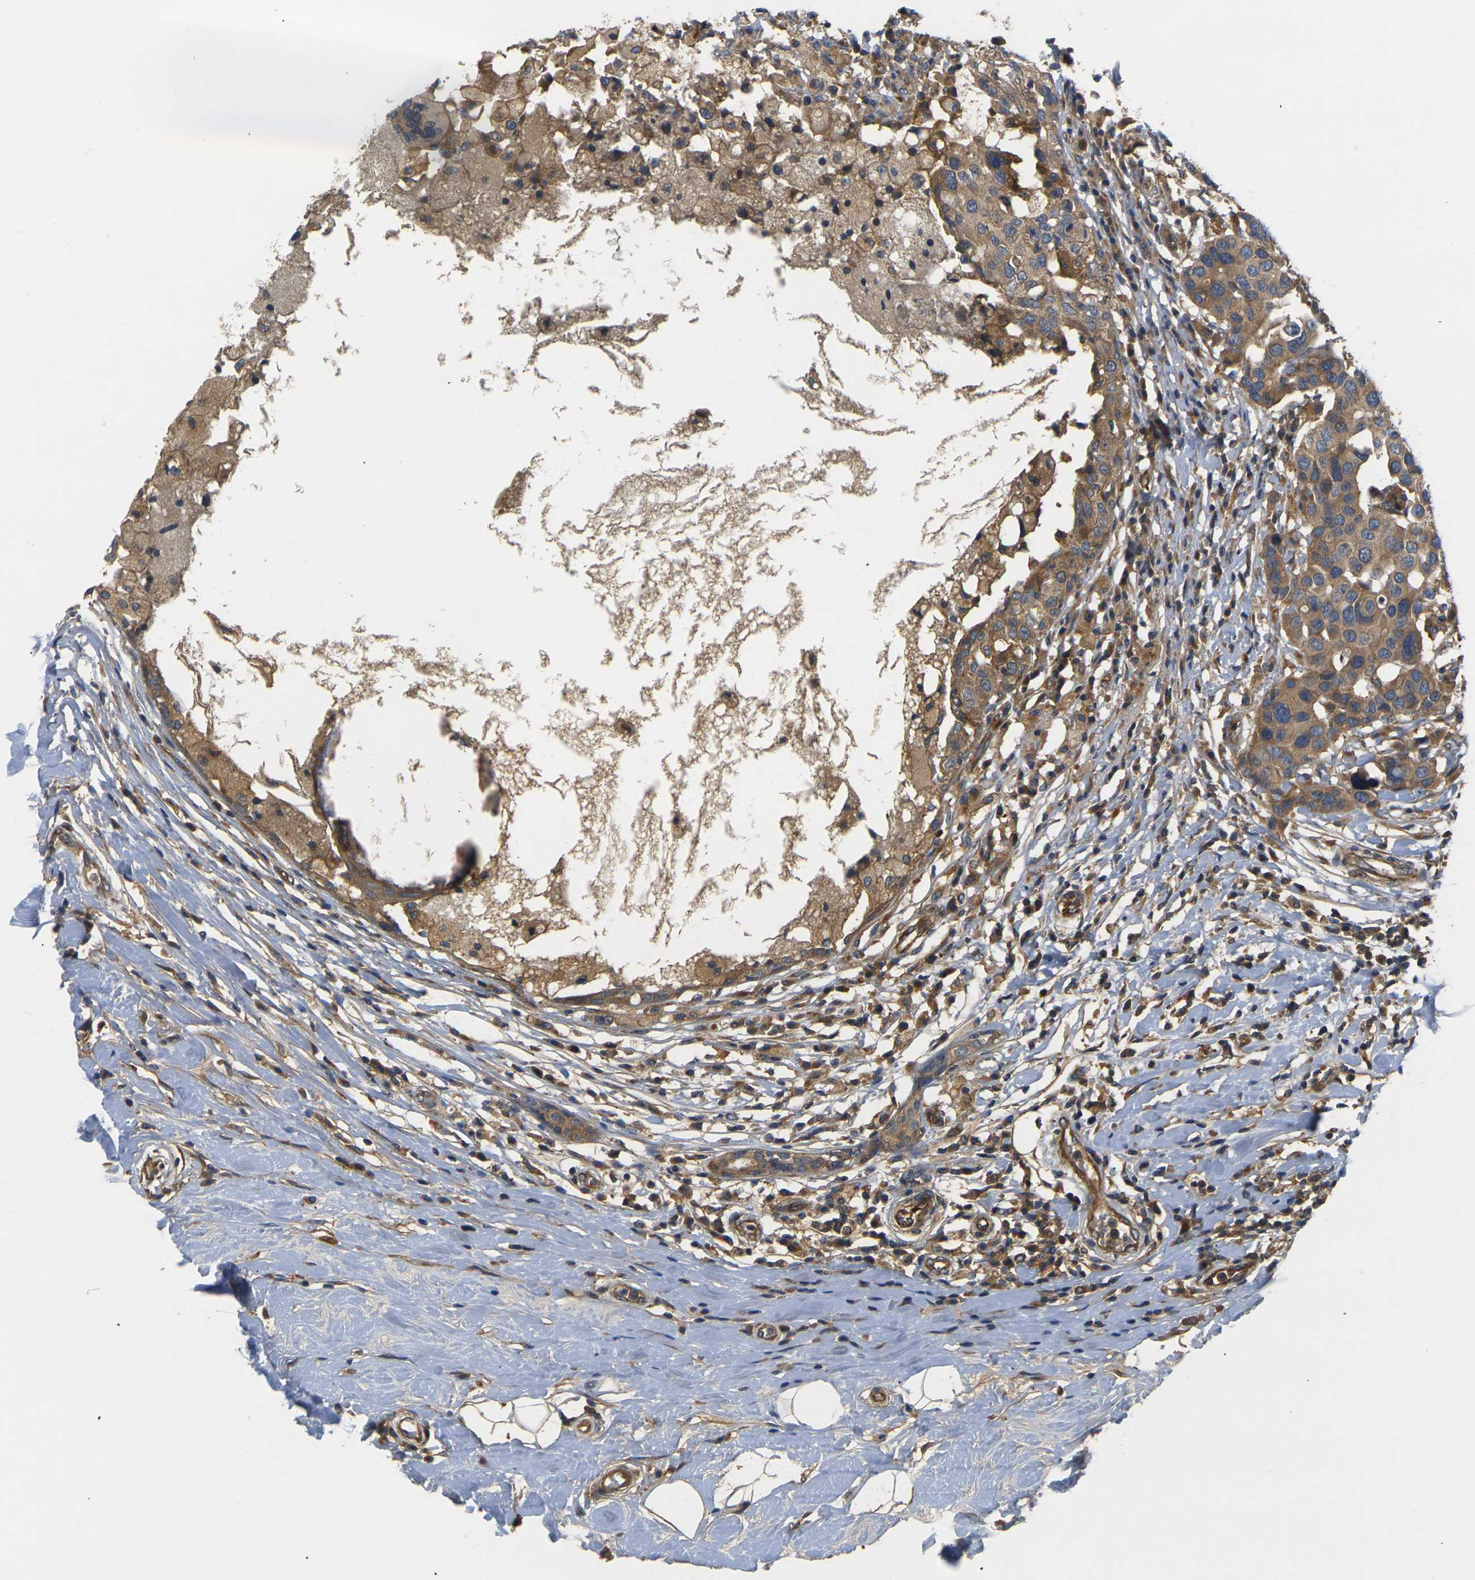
{"staining": {"intensity": "moderate", "quantity": ">75%", "location": "cytoplasmic/membranous"}, "tissue": "breast cancer", "cell_type": "Tumor cells", "image_type": "cancer", "snomed": [{"axis": "morphology", "description": "Duct carcinoma"}, {"axis": "topography", "description": "Breast"}], "caption": "Protein analysis of breast infiltrating ductal carcinoma tissue displays moderate cytoplasmic/membranous expression in about >75% of tumor cells.", "gene": "LRCH3", "patient": {"sex": "female", "age": 27}}